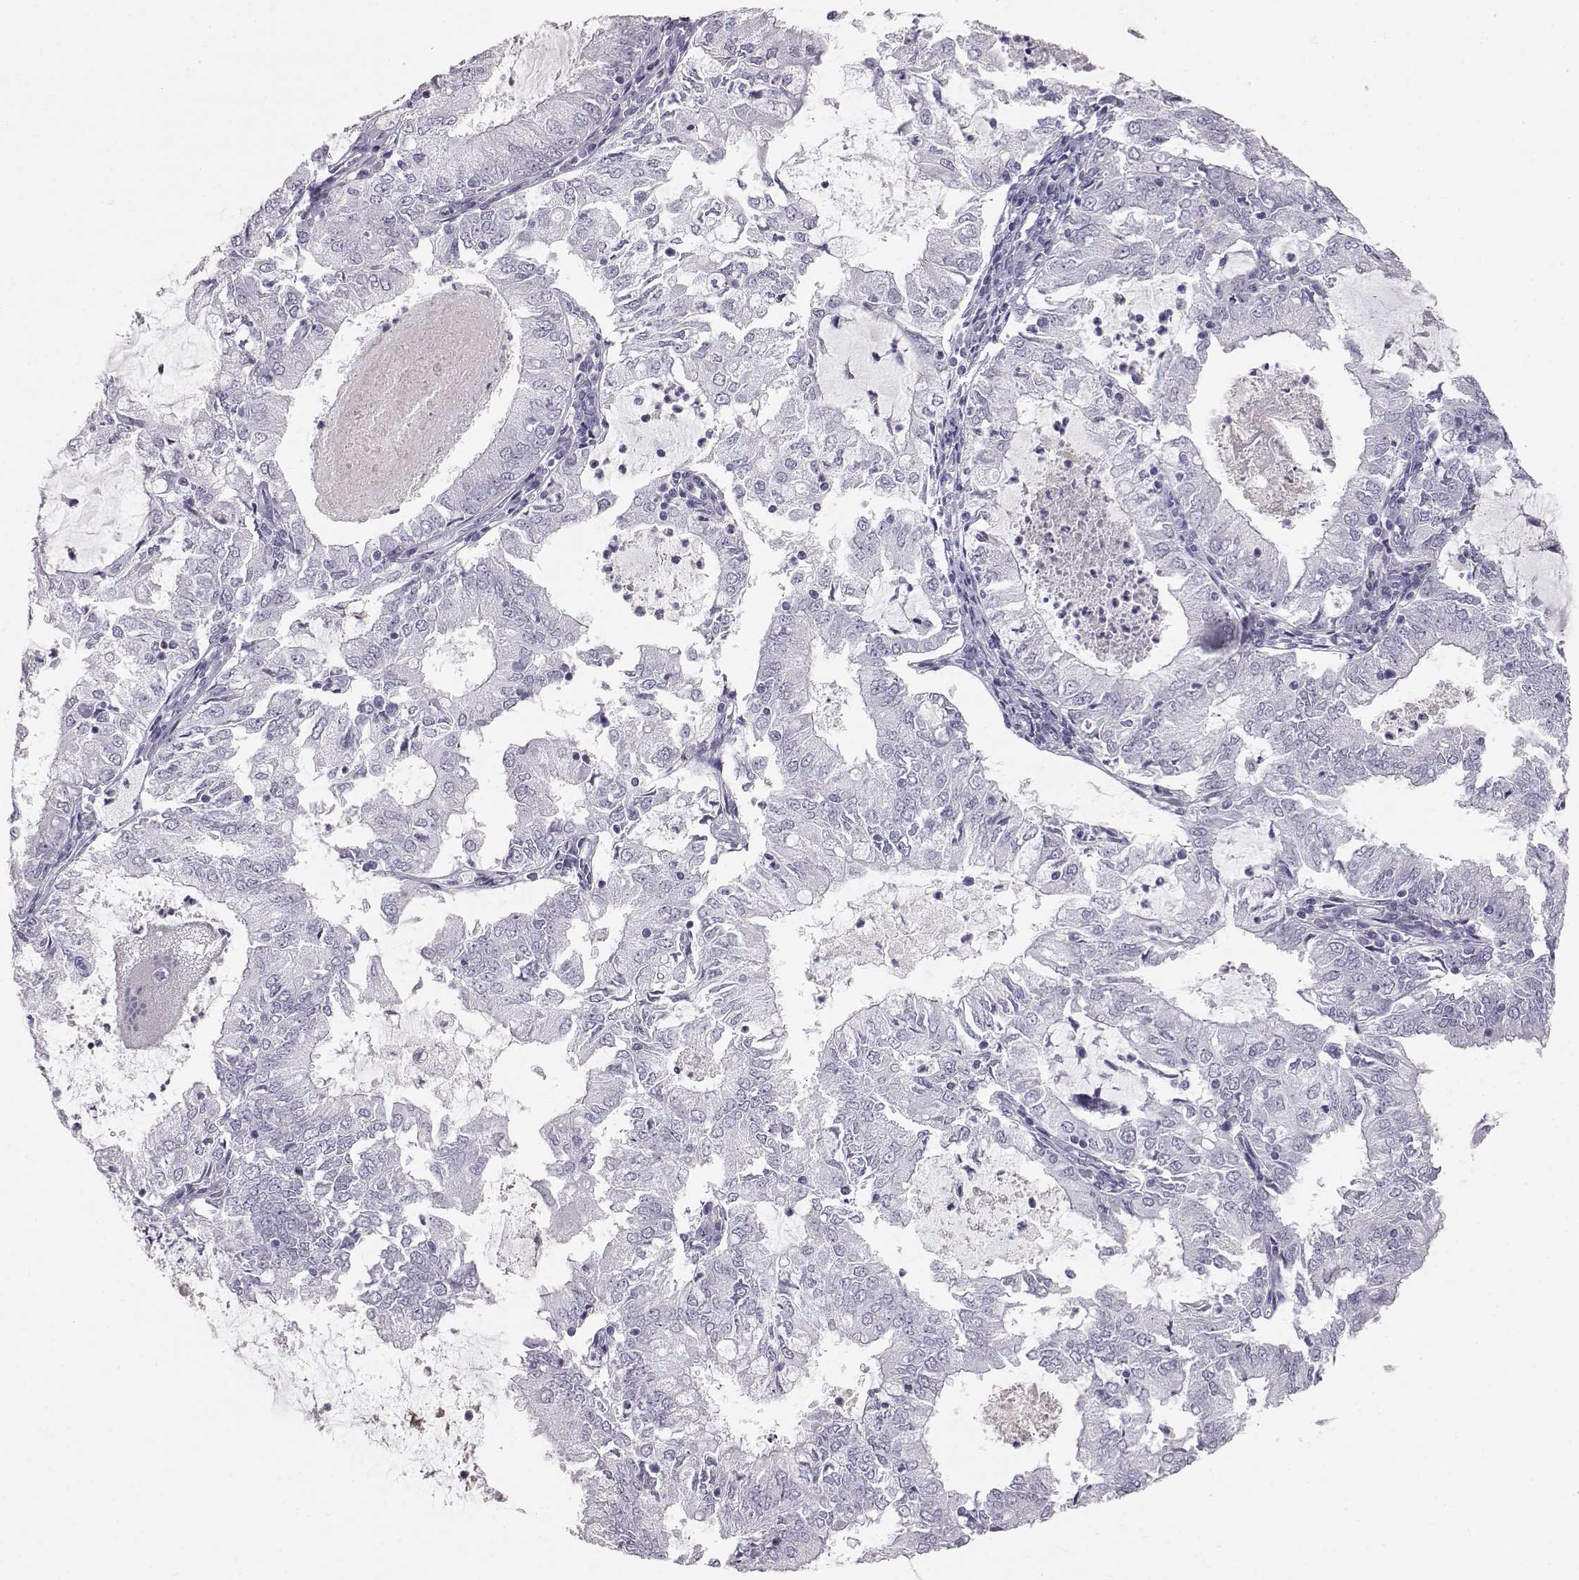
{"staining": {"intensity": "negative", "quantity": "none", "location": "none"}, "tissue": "endometrial cancer", "cell_type": "Tumor cells", "image_type": "cancer", "snomed": [{"axis": "morphology", "description": "Adenocarcinoma, NOS"}, {"axis": "topography", "description": "Endometrium"}], "caption": "Immunohistochemistry of endometrial adenocarcinoma shows no staining in tumor cells. Brightfield microscopy of immunohistochemistry (IHC) stained with DAB (brown) and hematoxylin (blue), captured at high magnification.", "gene": "KRTAP16-1", "patient": {"sex": "female", "age": 57}}